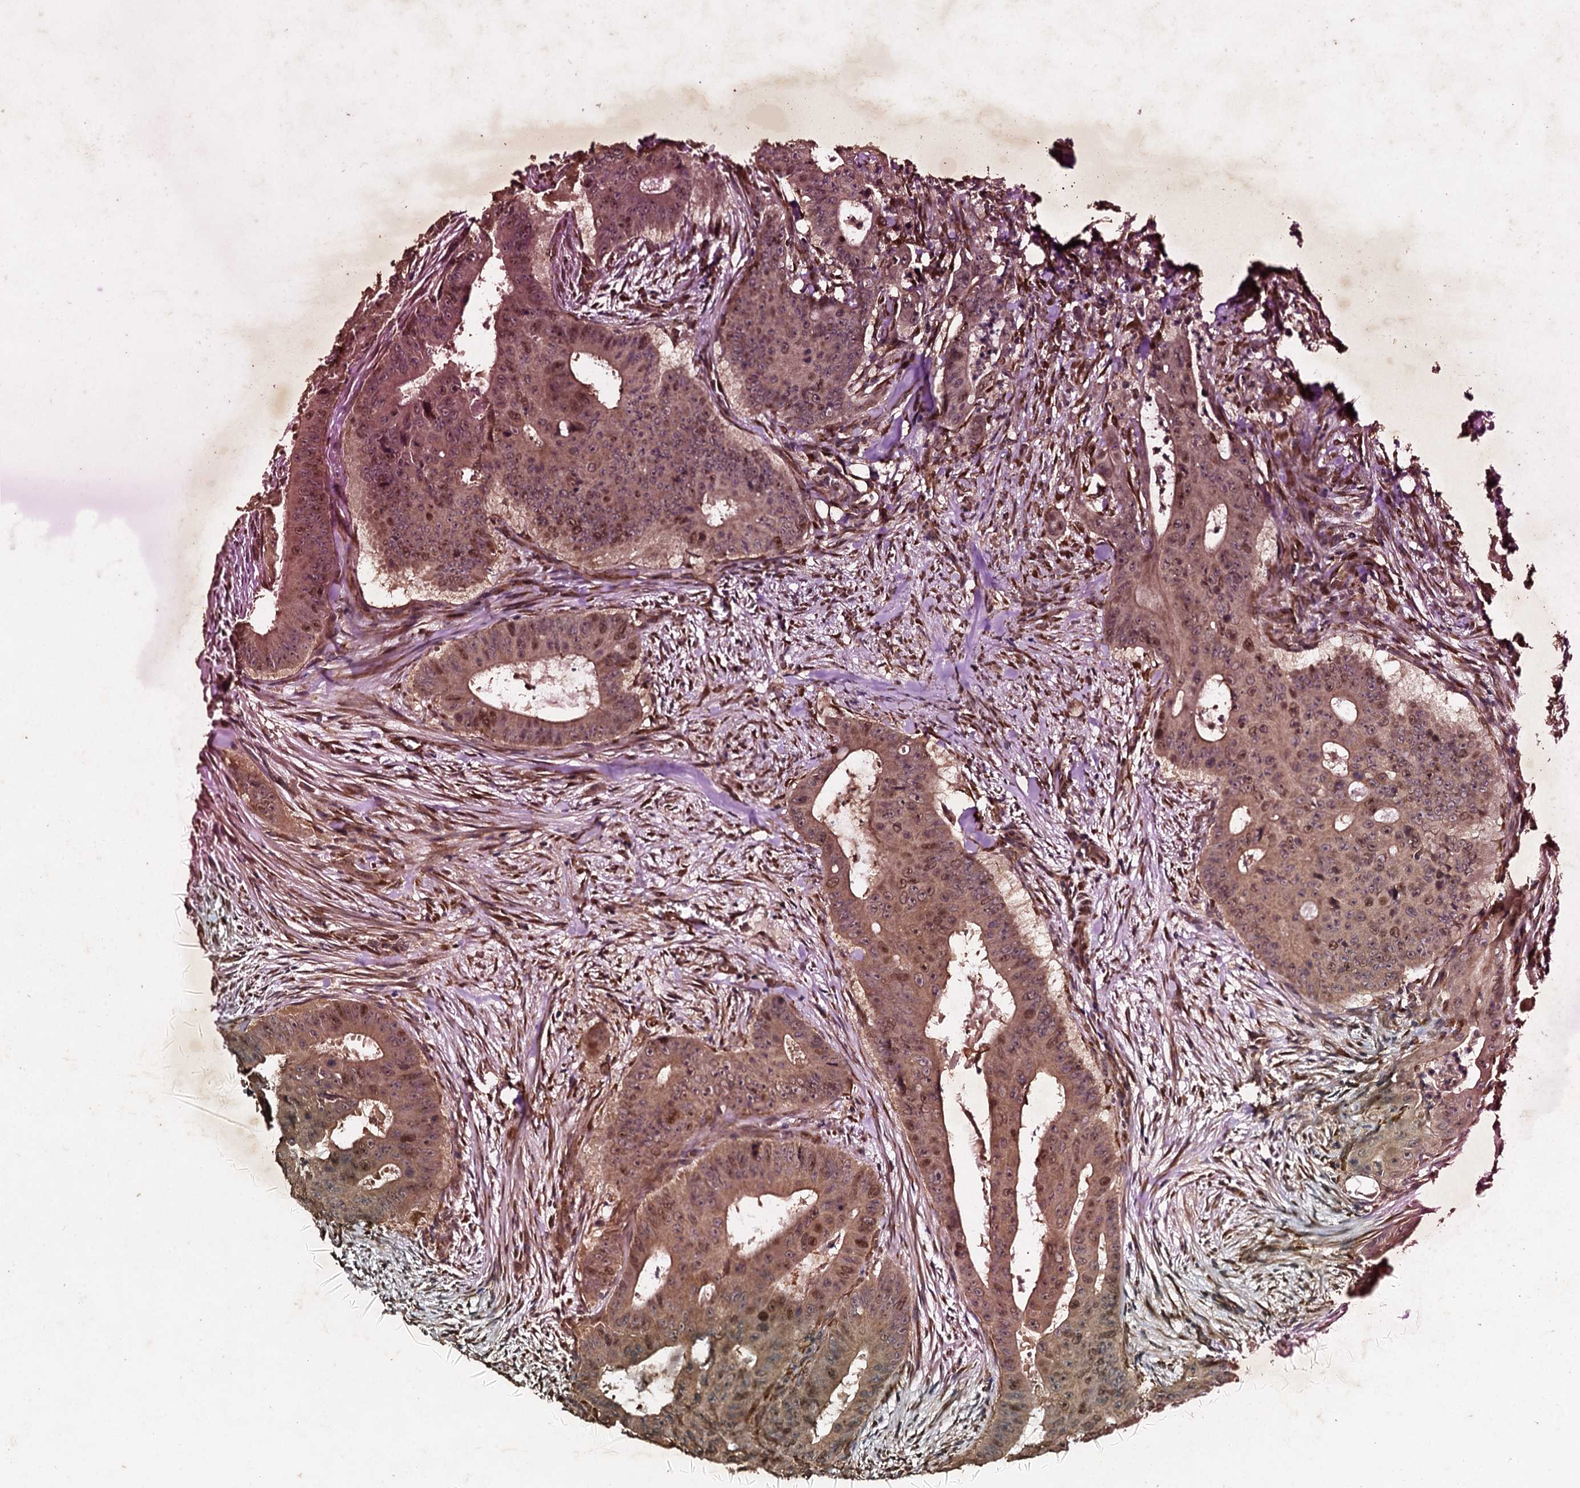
{"staining": {"intensity": "moderate", "quantity": ">75%", "location": "cytoplasmic/membranous,nuclear"}, "tissue": "colorectal cancer", "cell_type": "Tumor cells", "image_type": "cancer", "snomed": [{"axis": "morphology", "description": "Adenocarcinoma, NOS"}, {"axis": "topography", "description": "Rectum"}], "caption": "Moderate cytoplasmic/membranous and nuclear protein positivity is identified in about >75% of tumor cells in adenocarcinoma (colorectal). (Stains: DAB (3,3'-diaminobenzidine) in brown, nuclei in blue, Microscopy: brightfield microscopy at high magnification).", "gene": "ADAMTS10", "patient": {"sex": "female", "age": 75}}